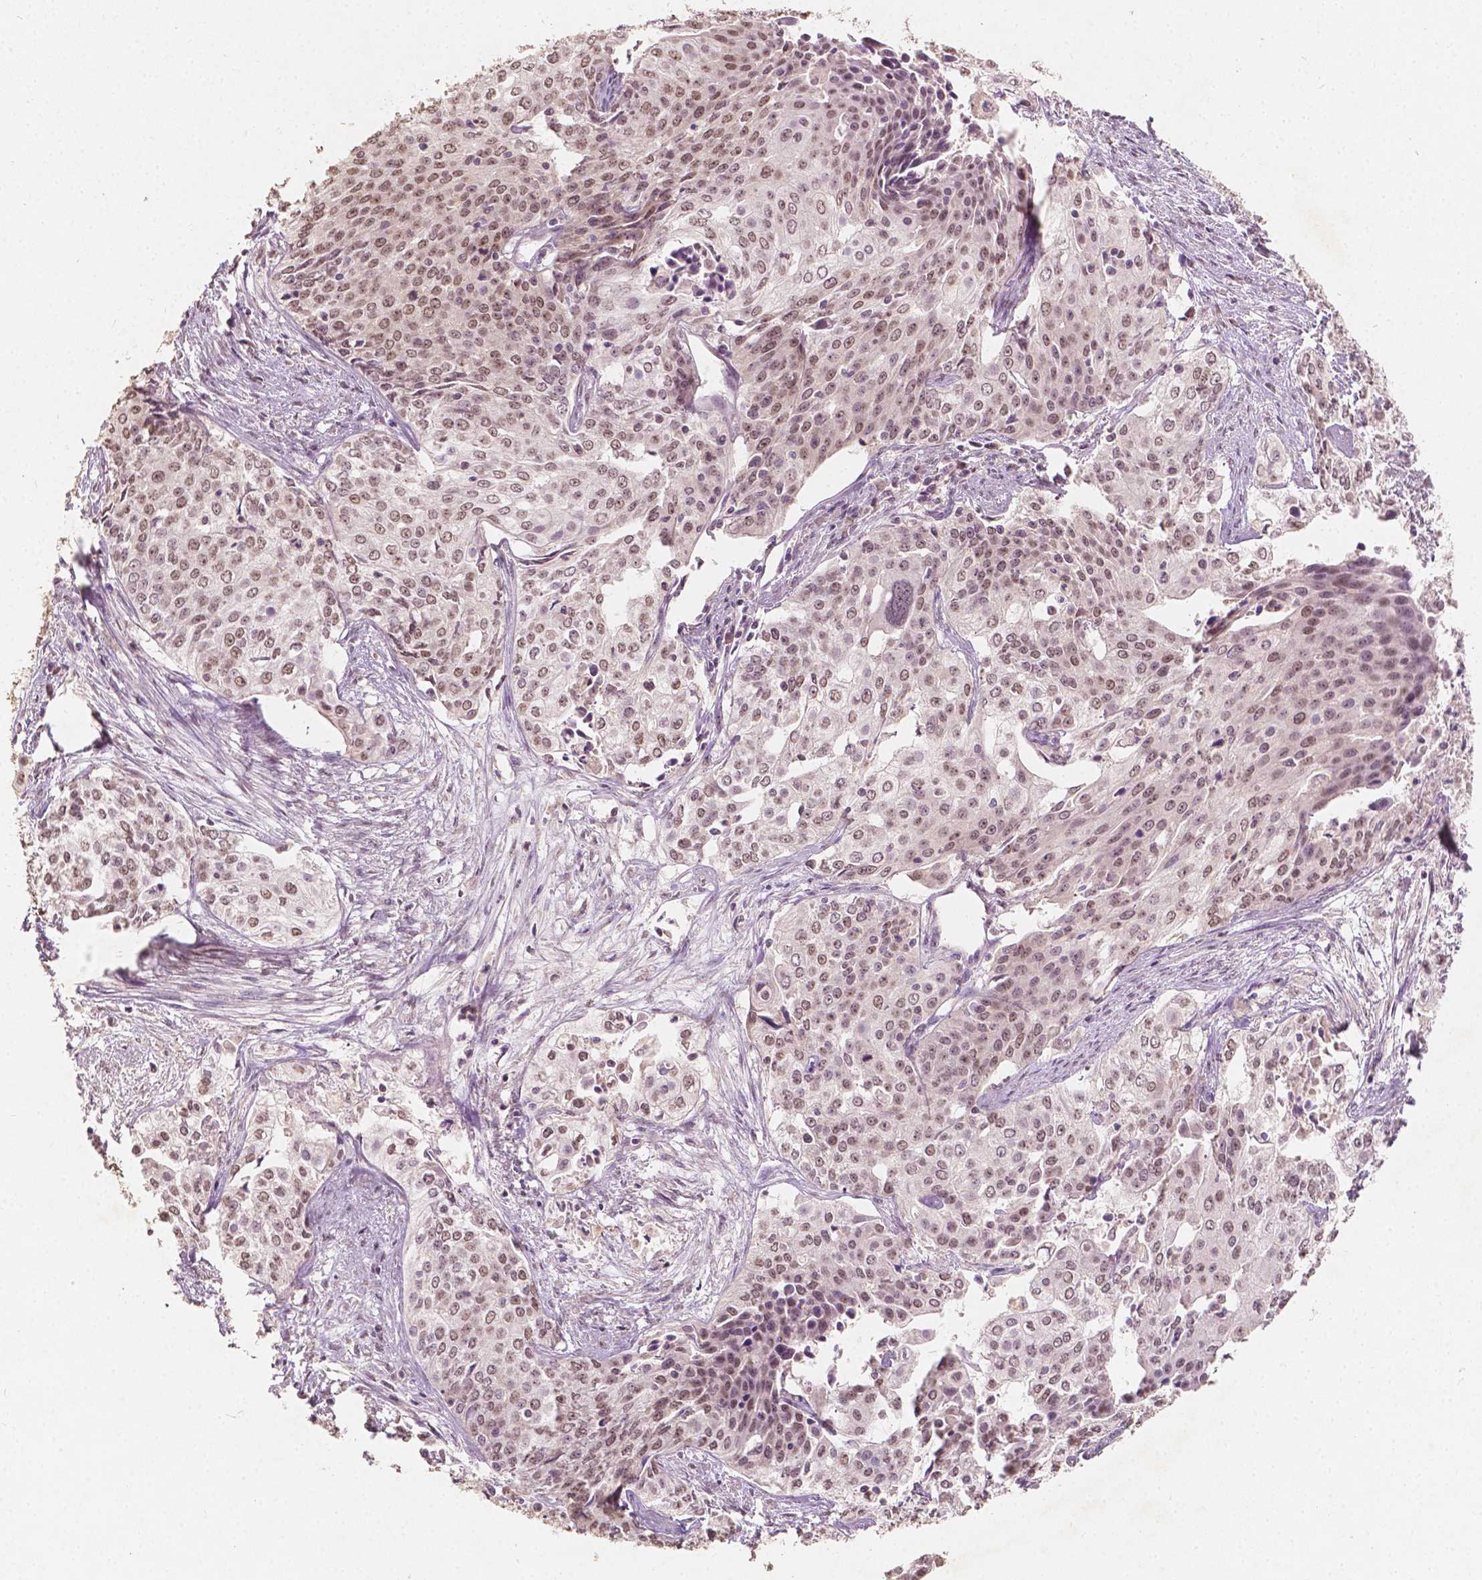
{"staining": {"intensity": "moderate", "quantity": ">75%", "location": "nuclear"}, "tissue": "cervical cancer", "cell_type": "Tumor cells", "image_type": "cancer", "snomed": [{"axis": "morphology", "description": "Squamous cell carcinoma, NOS"}, {"axis": "topography", "description": "Cervix"}], "caption": "Approximately >75% of tumor cells in human squamous cell carcinoma (cervical) exhibit moderate nuclear protein expression as visualized by brown immunohistochemical staining.", "gene": "SOX15", "patient": {"sex": "female", "age": 39}}